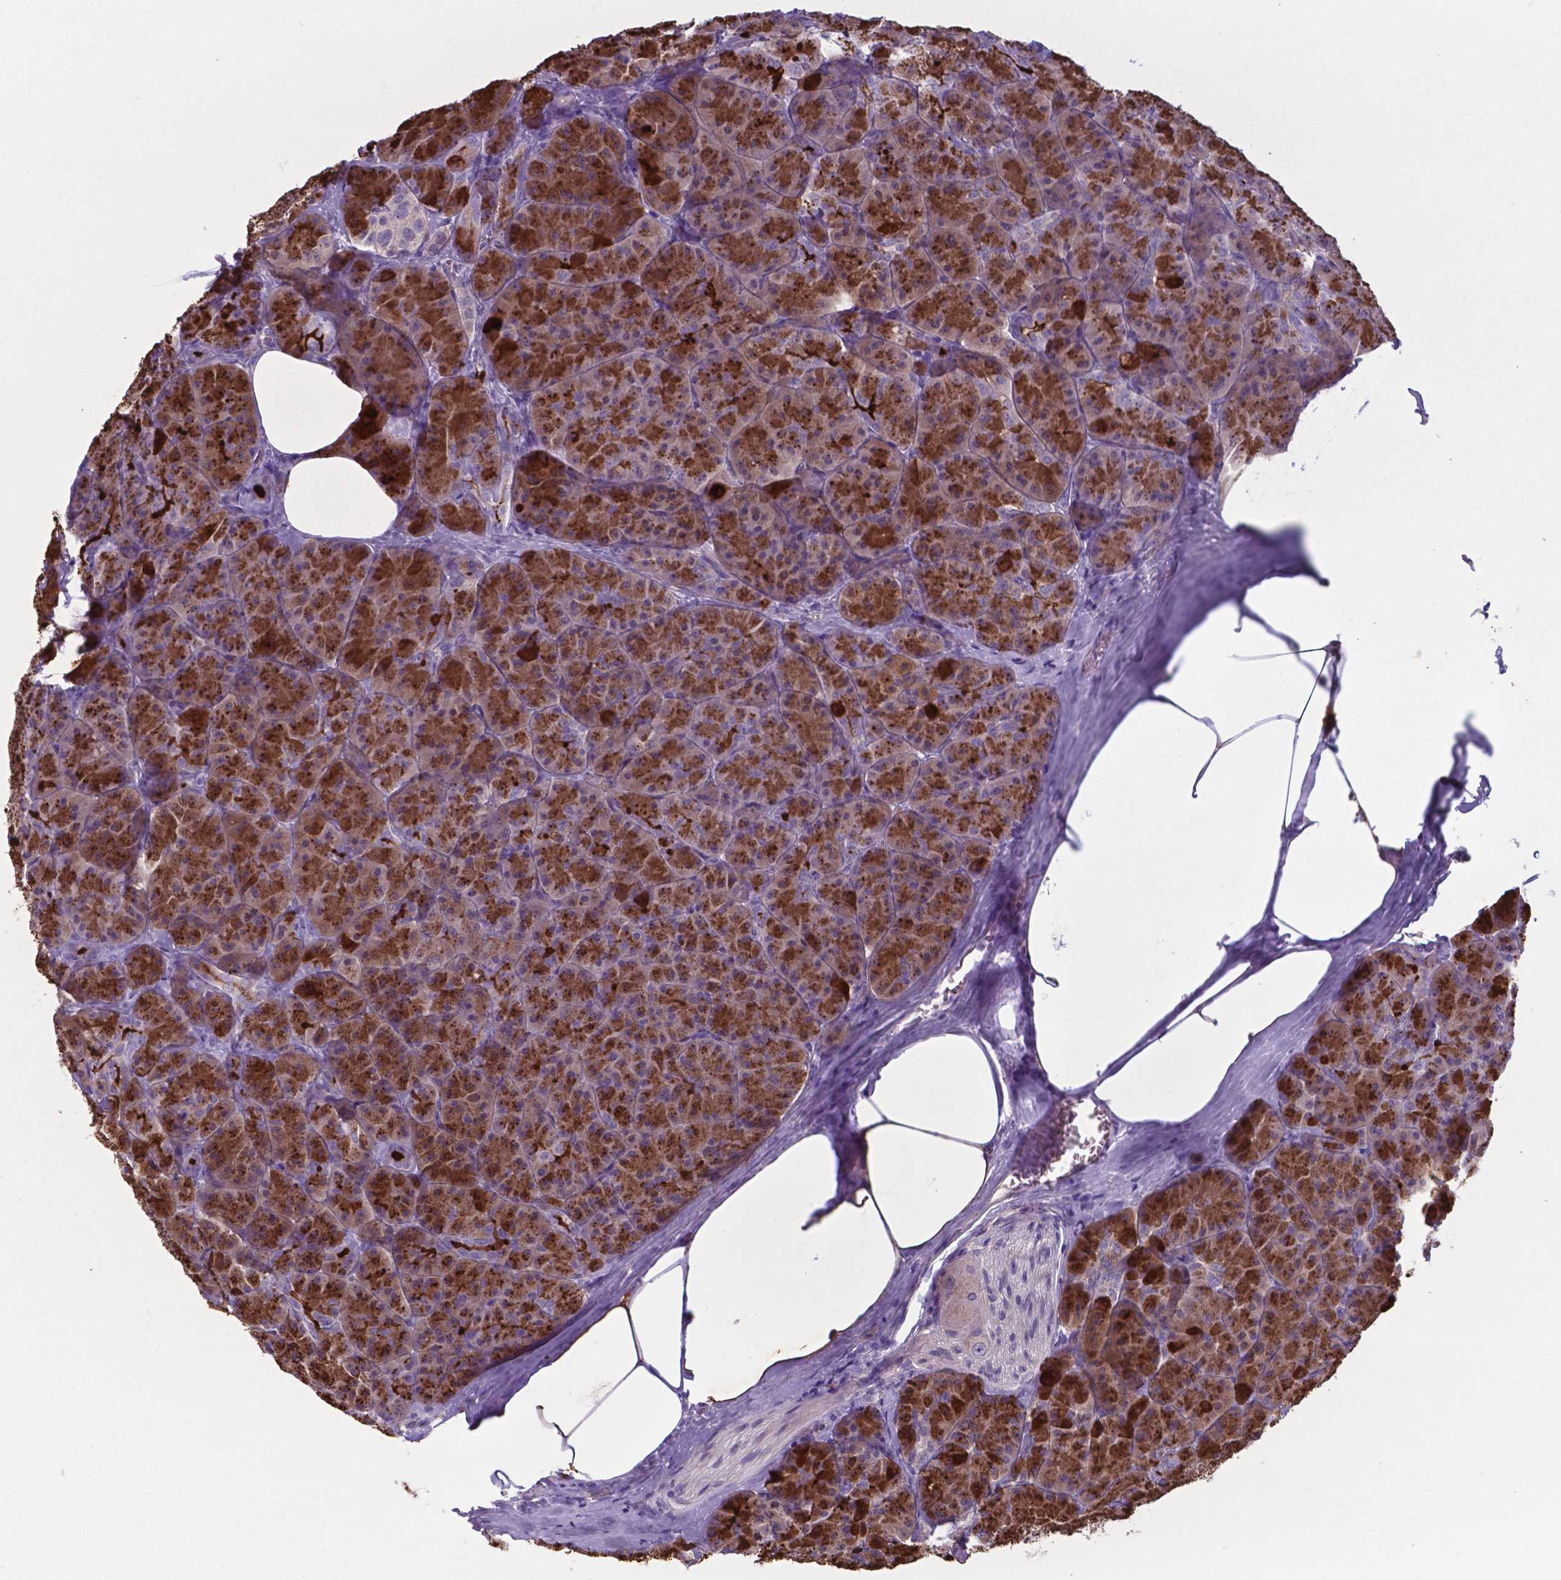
{"staining": {"intensity": "strong", "quantity": ">75%", "location": "cytoplasmic/membranous"}, "tissue": "pancreas", "cell_type": "Exocrine glandular cells", "image_type": "normal", "snomed": [{"axis": "morphology", "description": "Normal tissue, NOS"}, {"axis": "topography", "description": "Pancreas"}], "caption": "Brown immunohistochemical staining in unremarkable human pancreas demonstrates strong cytoplasmic/membranous positivity in approximately >75% of exocrine glandular cells. (Stains: DAB (3,3'-diaminobenzidine) in brown, nuclei in blue, Microscopy: brightfield microscopy at high magnification).", "gene": "AP5B1", "patient": {"sex": "male", "age": 57}}